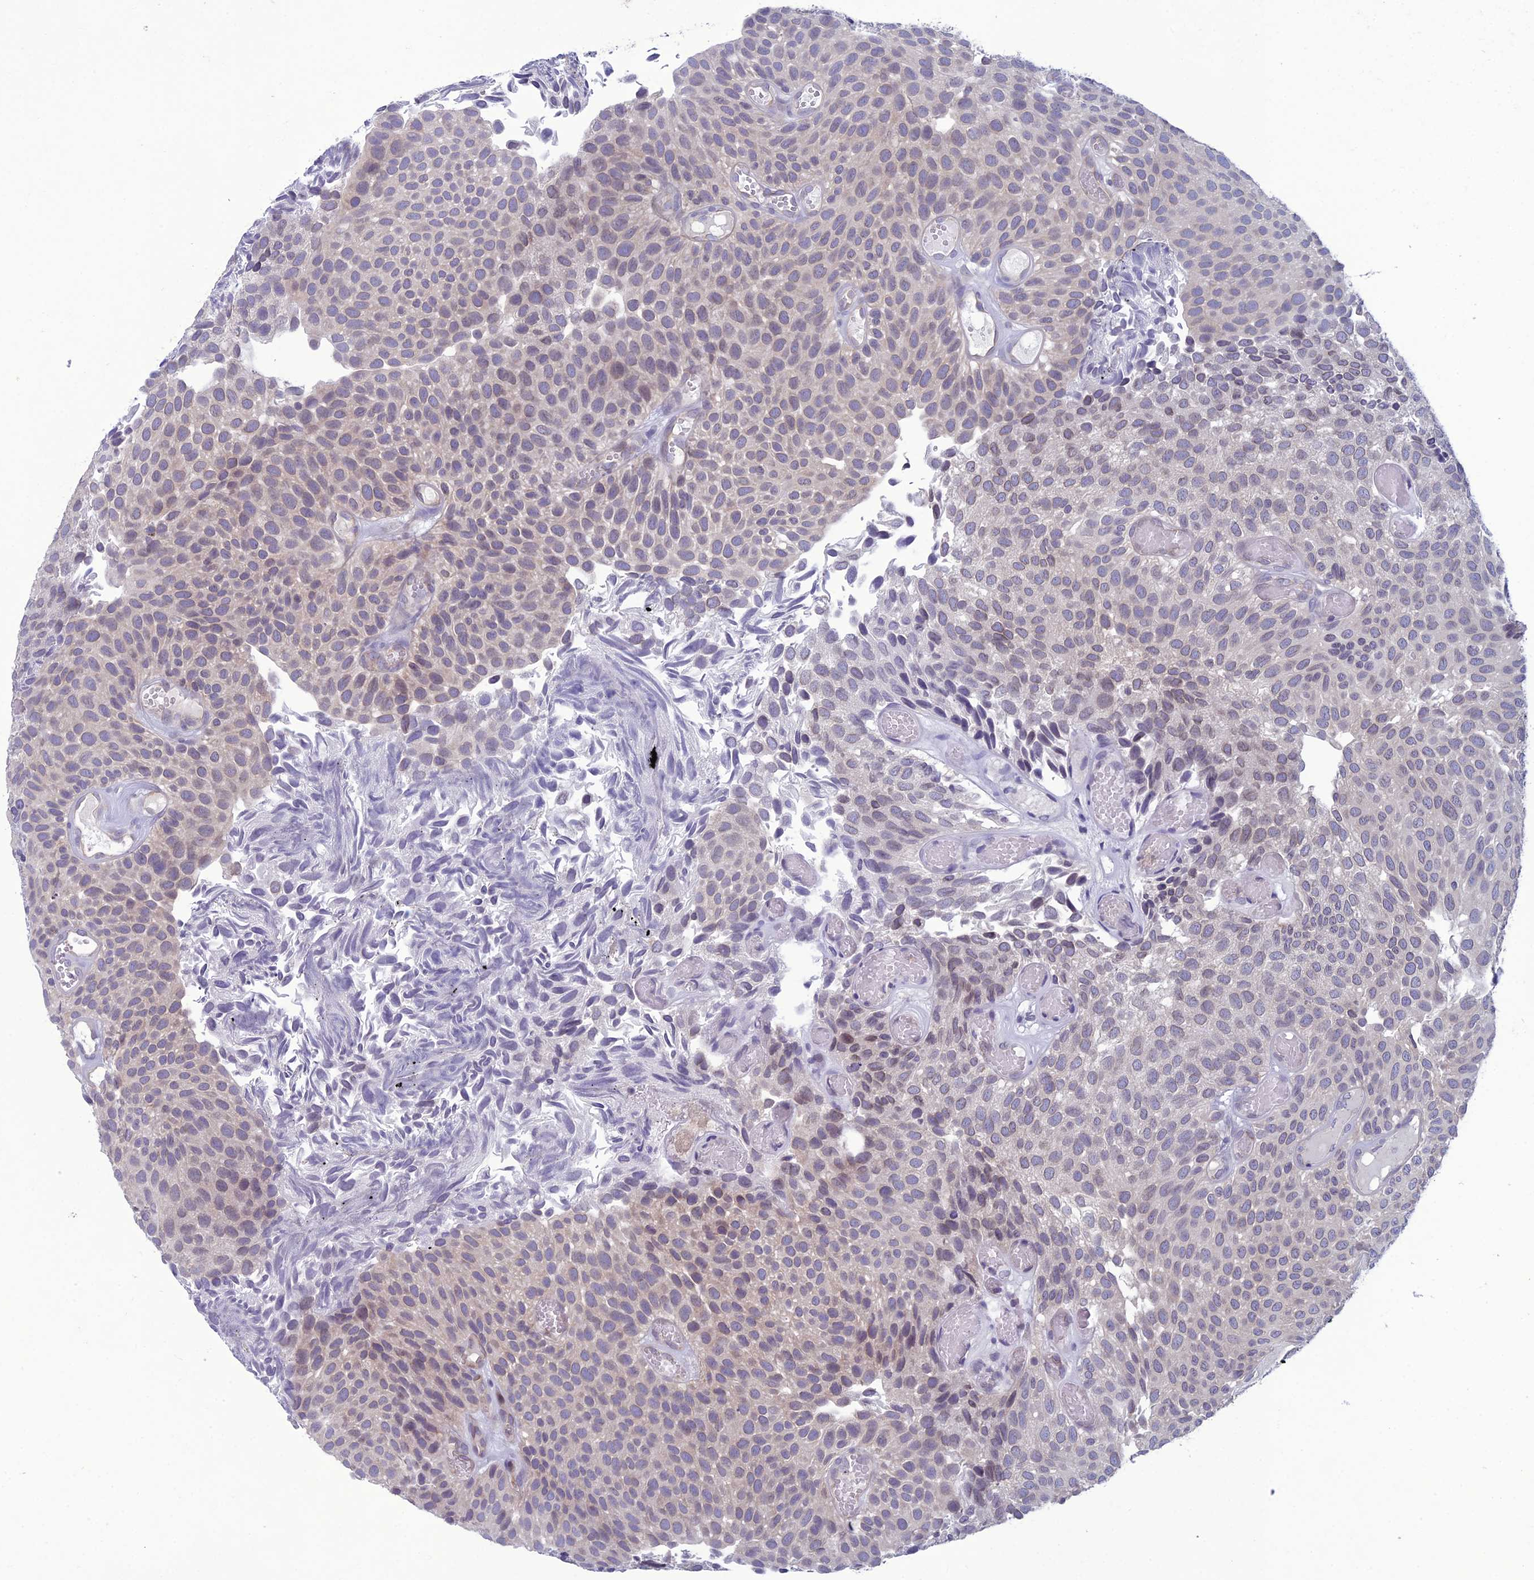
{"staining": {"intensity": "weak", "quantity": "25%-75%", "location": "nuclear"}, "tissue": "urothelial cancer", "cell_type": "Tumor cells", "image_type": "cancer", "snomed": [{"axis": "morphology", "description": "Urothelial carcinoma, Low grade"}, {"axis": "topography", "description": "Urinary bladder"}], "caption": "Protein positivity by IHC displays weak nuclear staining in approximately 25%-75% of tumor cells in urothelial cancer.", "gene": "WDR46", "patient": {"sex": "male", "age": 89}}